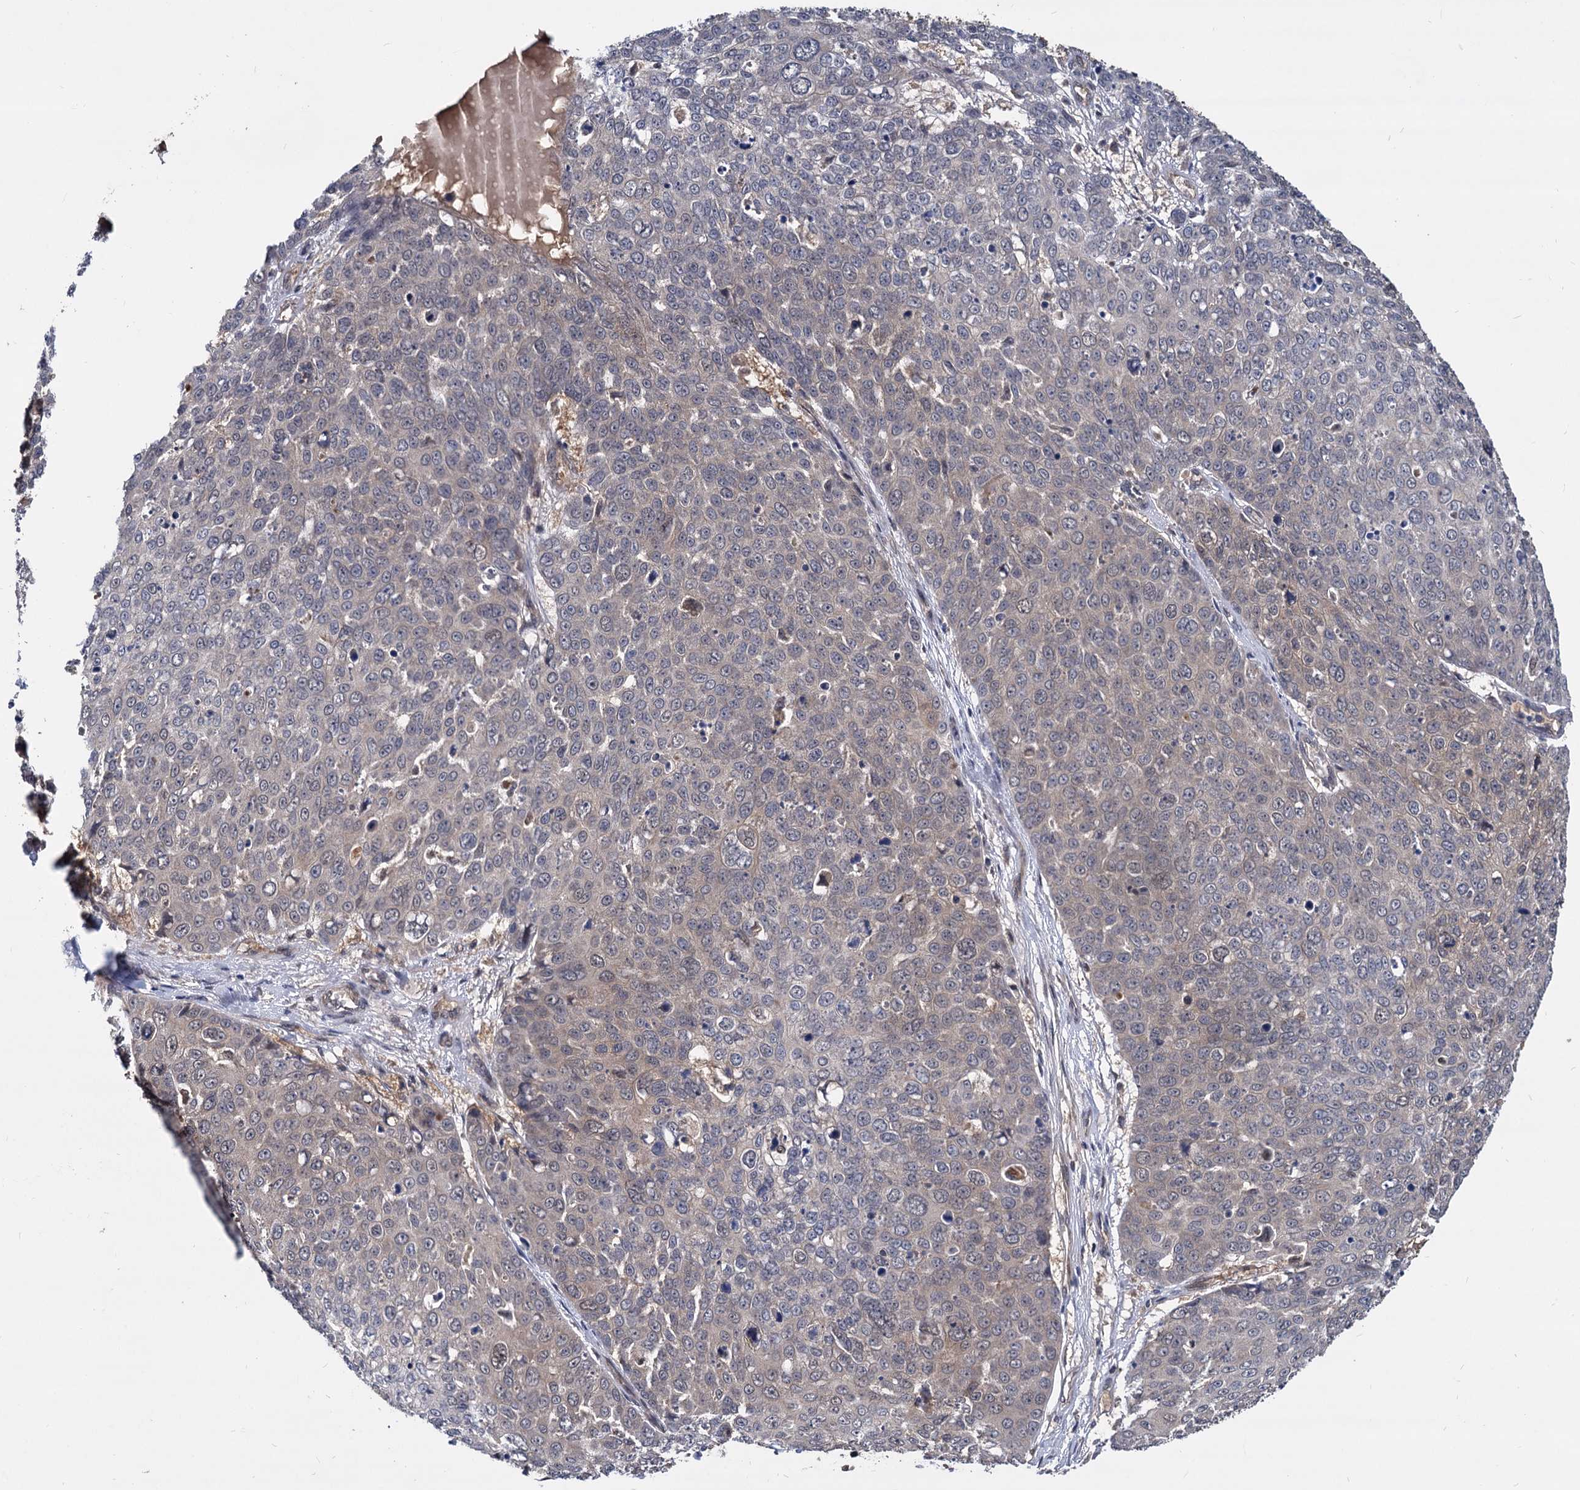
{"staining": {"intensity": "negative", "quantity": "none", "location": "none"}, "tissue": "skin cancer", "cell_type": "Tumor cells", "image_type": "cancer", "snomed": [{"axis": "morphology", "description": "Squamous cell carcinoma, NOS"}, {"axis": "topography", "description": "Skin"}], "caption": "Tumor cells are negative for brown protein staining in squamous cell carcinoma (skin).", "gene": "PSMD4", "patient": {"sex": "male", "age": 71}}